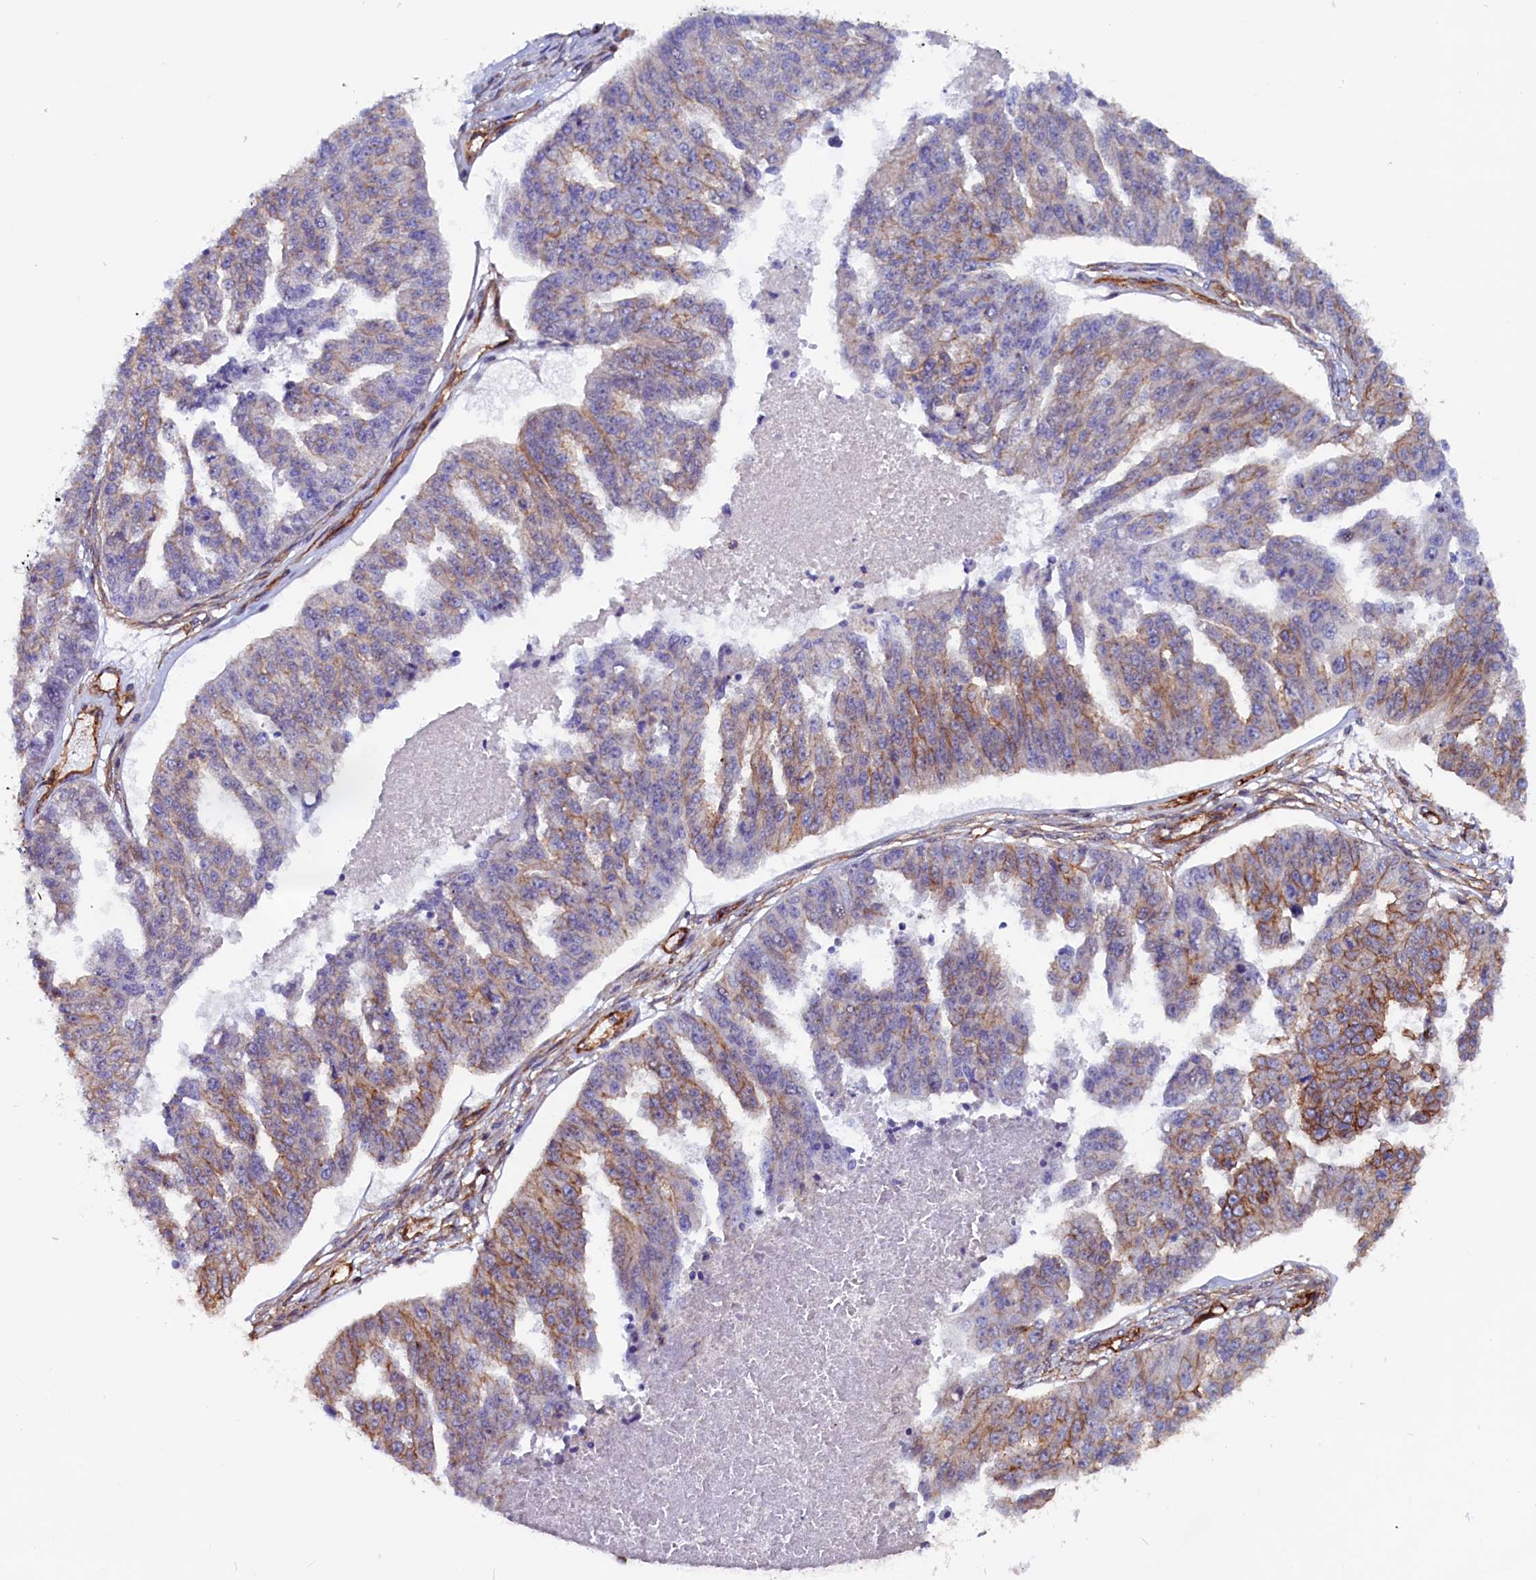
{"staining": {"intensity": "moderate", "quantity": "25%-75%", "location": "cytoplasmic/membranous"}, "tissue": "ovarian cancer", "cell_type": "Tumor cells", "image_type": "cancer", "snomed": [{"axis": "morphology", "description": "Cystadenocarcinoma, serous, NOS"}, {"axis": "topography", "description": "Ovary"}], "caption": "Protein analysis of ovarian serous cystadenocarcinoma tissue displays moderate cytoplasmic/membranous staining in approximately 25%-75% of tumor cells. Ihc stains the protein in brown and the nuclei are stained blue.", "gene": "ZNF749", "patient": {"sex": "female", "age": 58}}